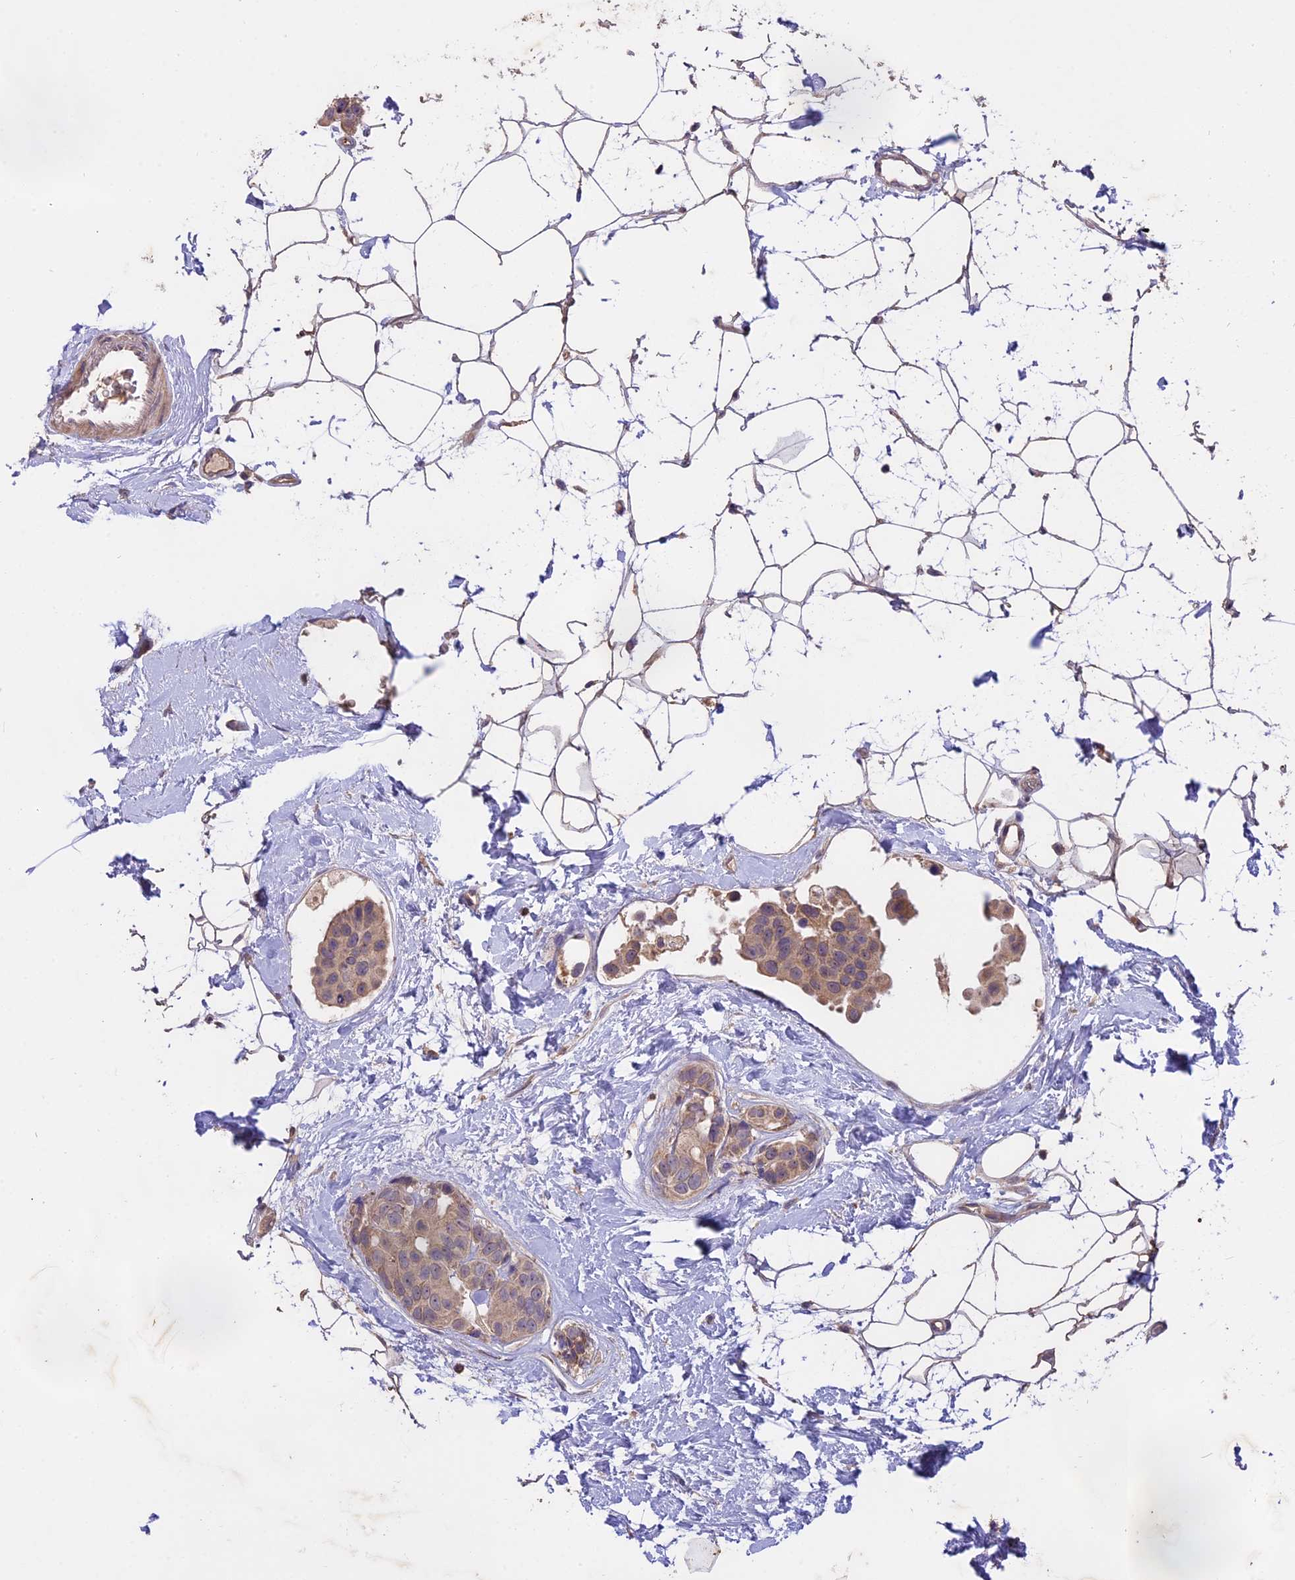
{"staining": {"intensity": "weak", "quantity": "25%-75%", "location": "cytoplasmic/membranous"}, "tissue": "breast cancer", "cell_type": "Tumor cells", "image_type": "cancer", "snomed": [{"axis": "morphology", "description": "Normal tissue, NOS"}, {"axis": "morphology", "description": "Duct carcinoma"}, {"axis": "topography", "description": "Breast"}], "caption": "Protein expression analysis of human breast intraductal carcinoma reveals weak cytoplasmic/membranous staining in about 25%-75% of tumor cells.", "gene": "MEMO1", "patient": {"sex": "female", "age": 39}}